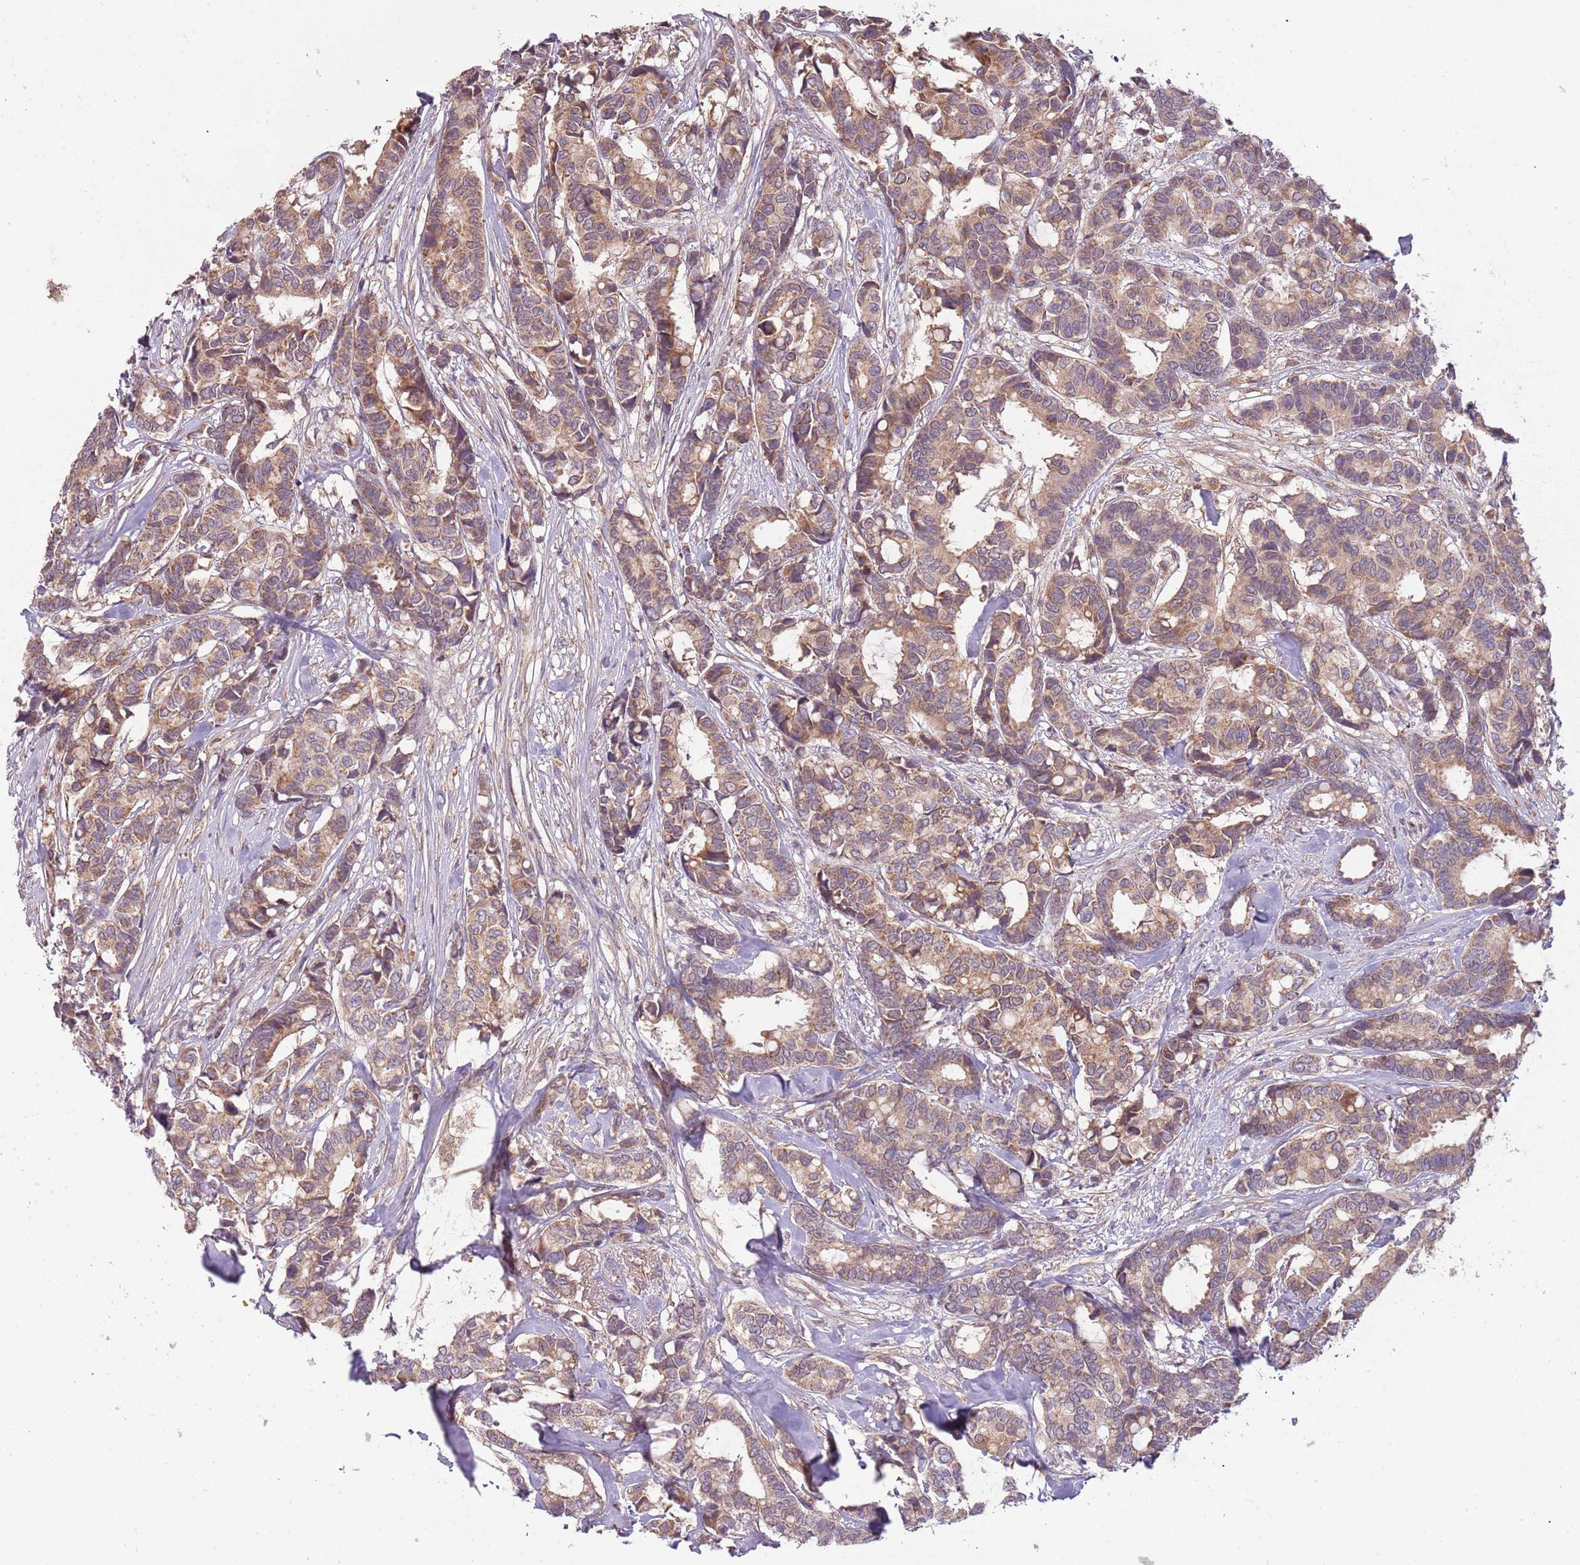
{"staining": {"intensity": "moderate", "quantity": ">75%", "location": "cytoplasmic/membranous"}, "tissue": "breast cancer", "cell_type": "Tumor cells", "image_type": "cancer", "snomed": [{"axis": "morphology", "description": "Duct carcinoma"}, {"axis": "topography", "description": "Breast"}], "caption": "Immunohistochemistry image of infiltrating ductal carcinoma (breast) stained for a protein (brown), which reveals medium levels of moderate cytoplasmic/membranous staining in approximately >75% of tumor cells.", "gene": "FECH", "patient": {"sex": "female", "age": 87}}